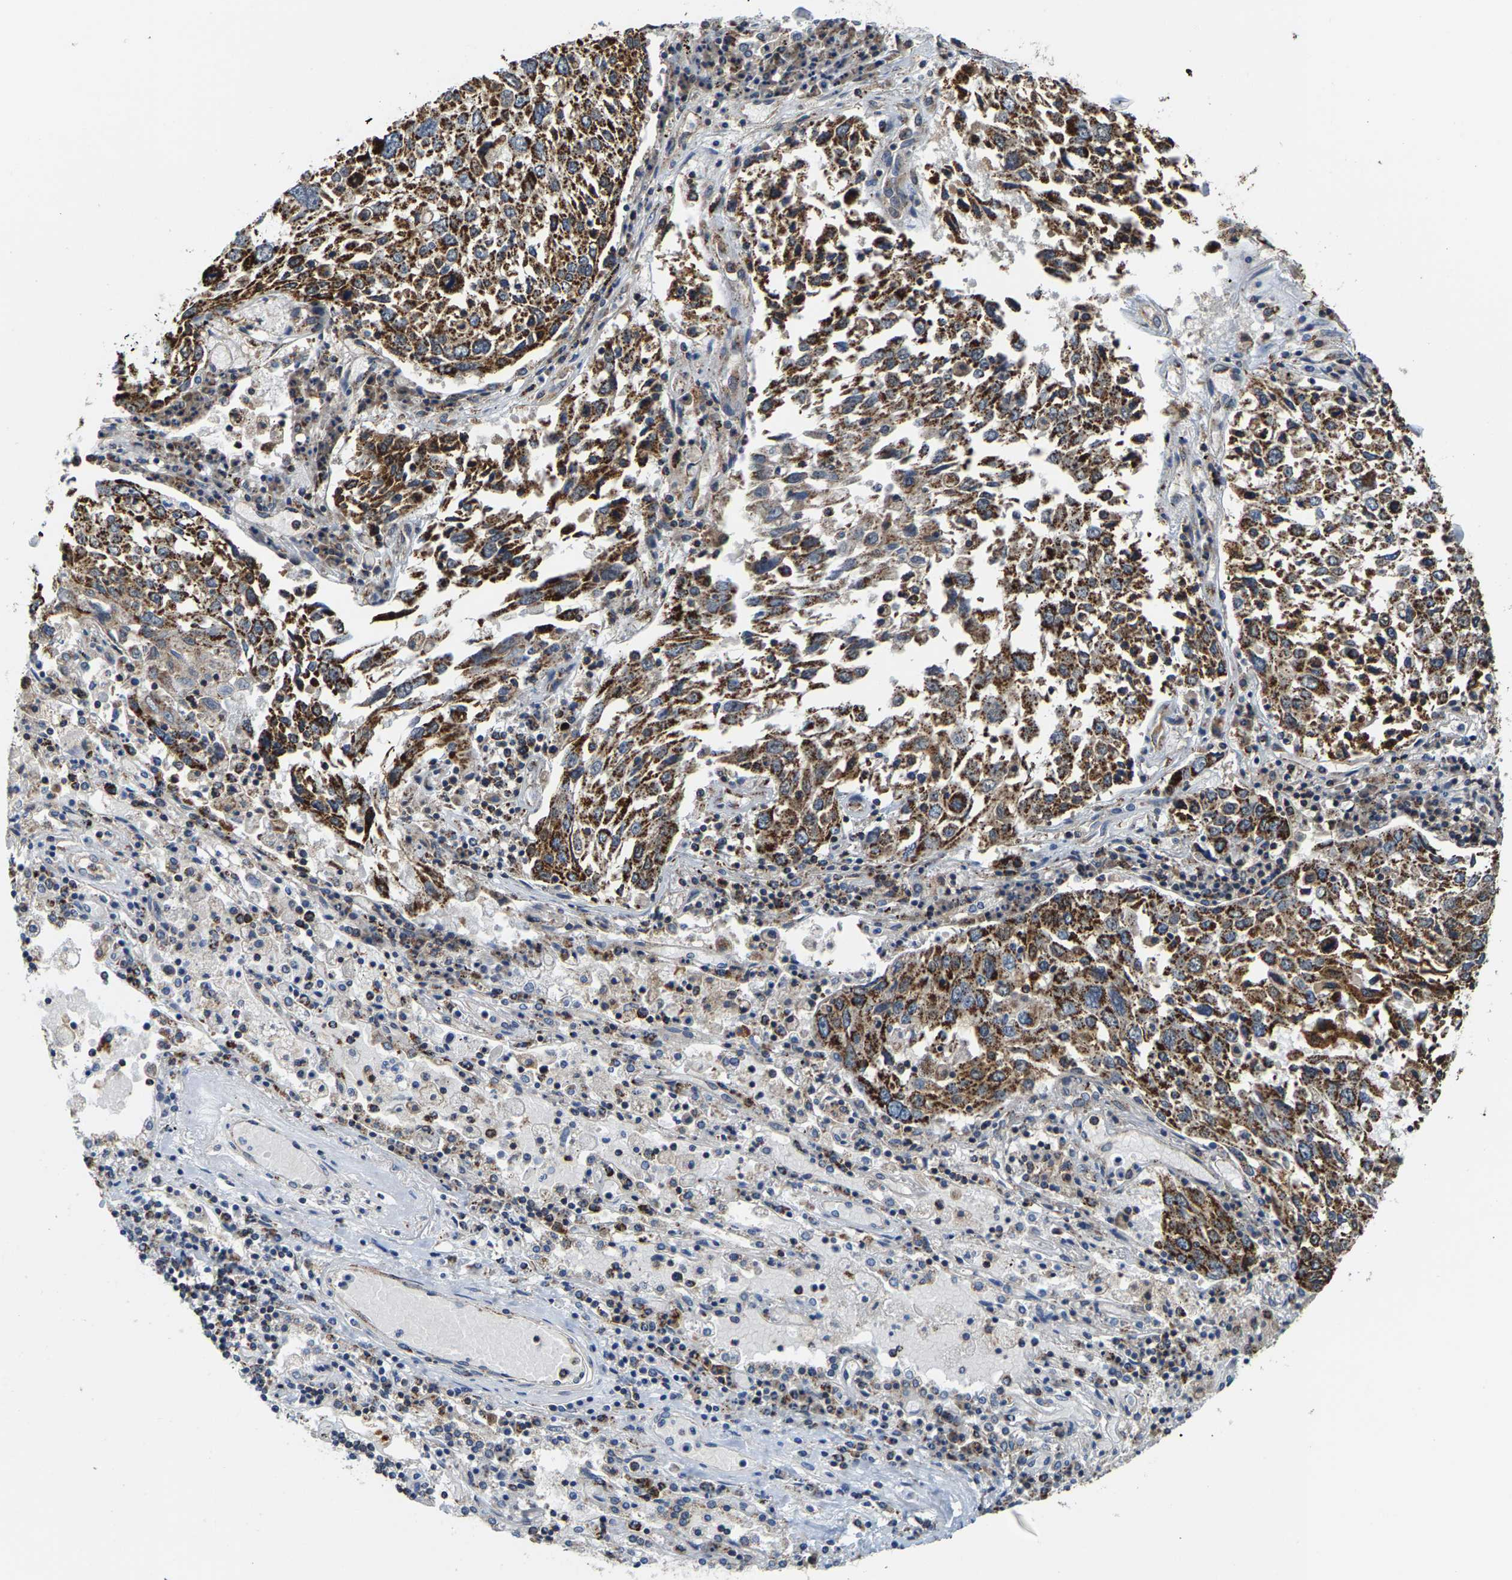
{"staining": {"intensity": "strong", "quantity": ">75%", "location": "cytoplasmic/membranous"}, "tissue": "lung cancer", "cell_type": "Tumor cells", "image_type": "cancer", "snomed": [{"axis": "morphology", "description": "Squamous cell carcinoma, NOS"}, {"axis": "topography", "description": "Lung"}], "caption": "Immunohistochemistry of human lung cancer reveals high levels of strong cytoplasmic/membranous expression in approximately >75% of tumor cells.", "gene": "SHMT2", "patient": {"sex": "male", "age": 65}}